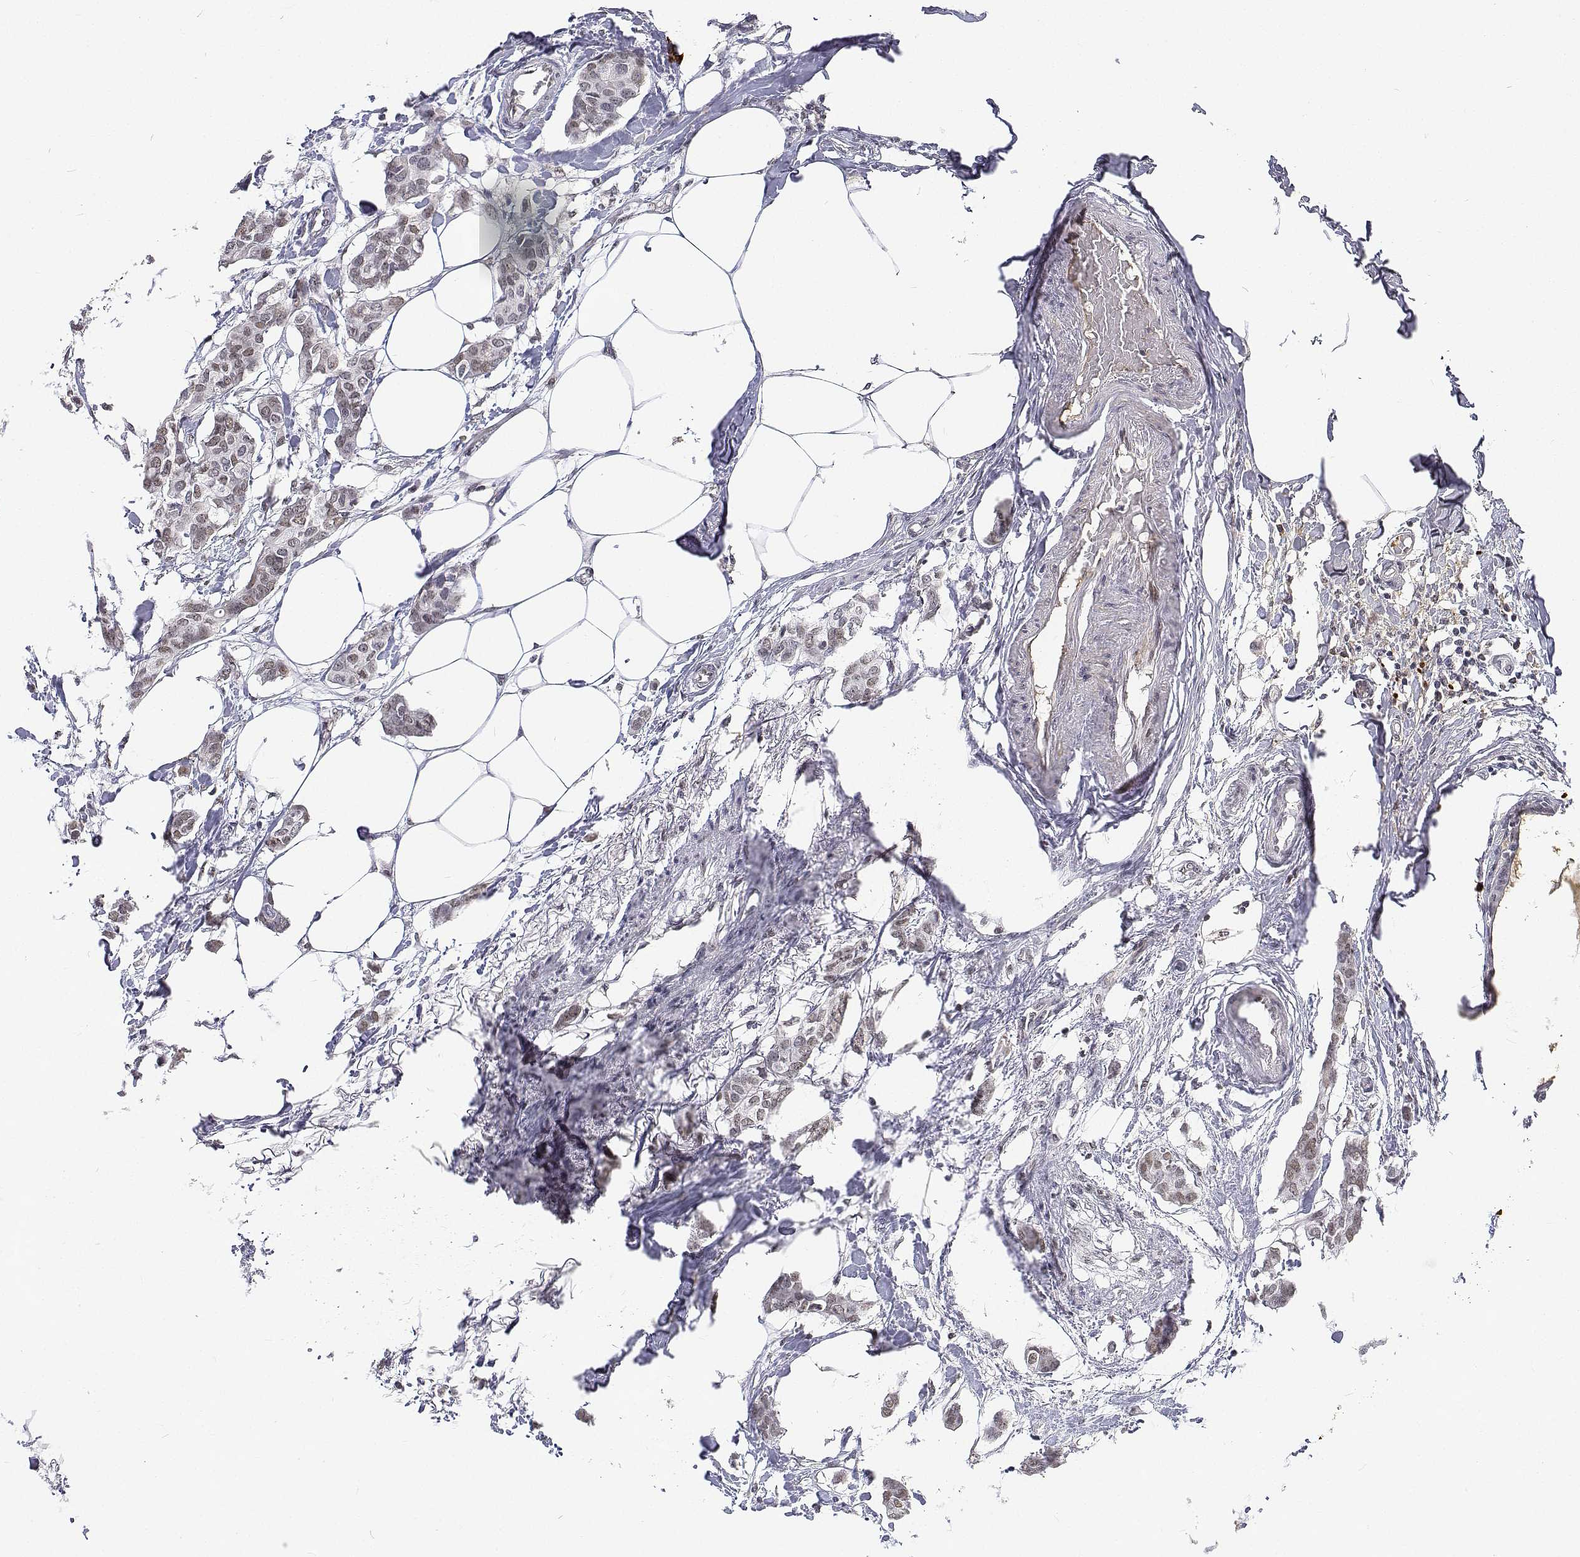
{"staining": {"intensity": "negative", "quantity": "none", "location": "none"}, "tissue": "breast cancer", "cell_type": "Tumor cells", "image_type": "cancer", "snomed": [{"axis": "morphology", "description": "Duct carcinoma"}, {"axis": "topography", "description": "Breast"}], "caption": "The histopathology image exhibits no staining of tumor cells in breast cancer.", "gene": "ATRX", "patient": {"sex": "female", "age": 62}}